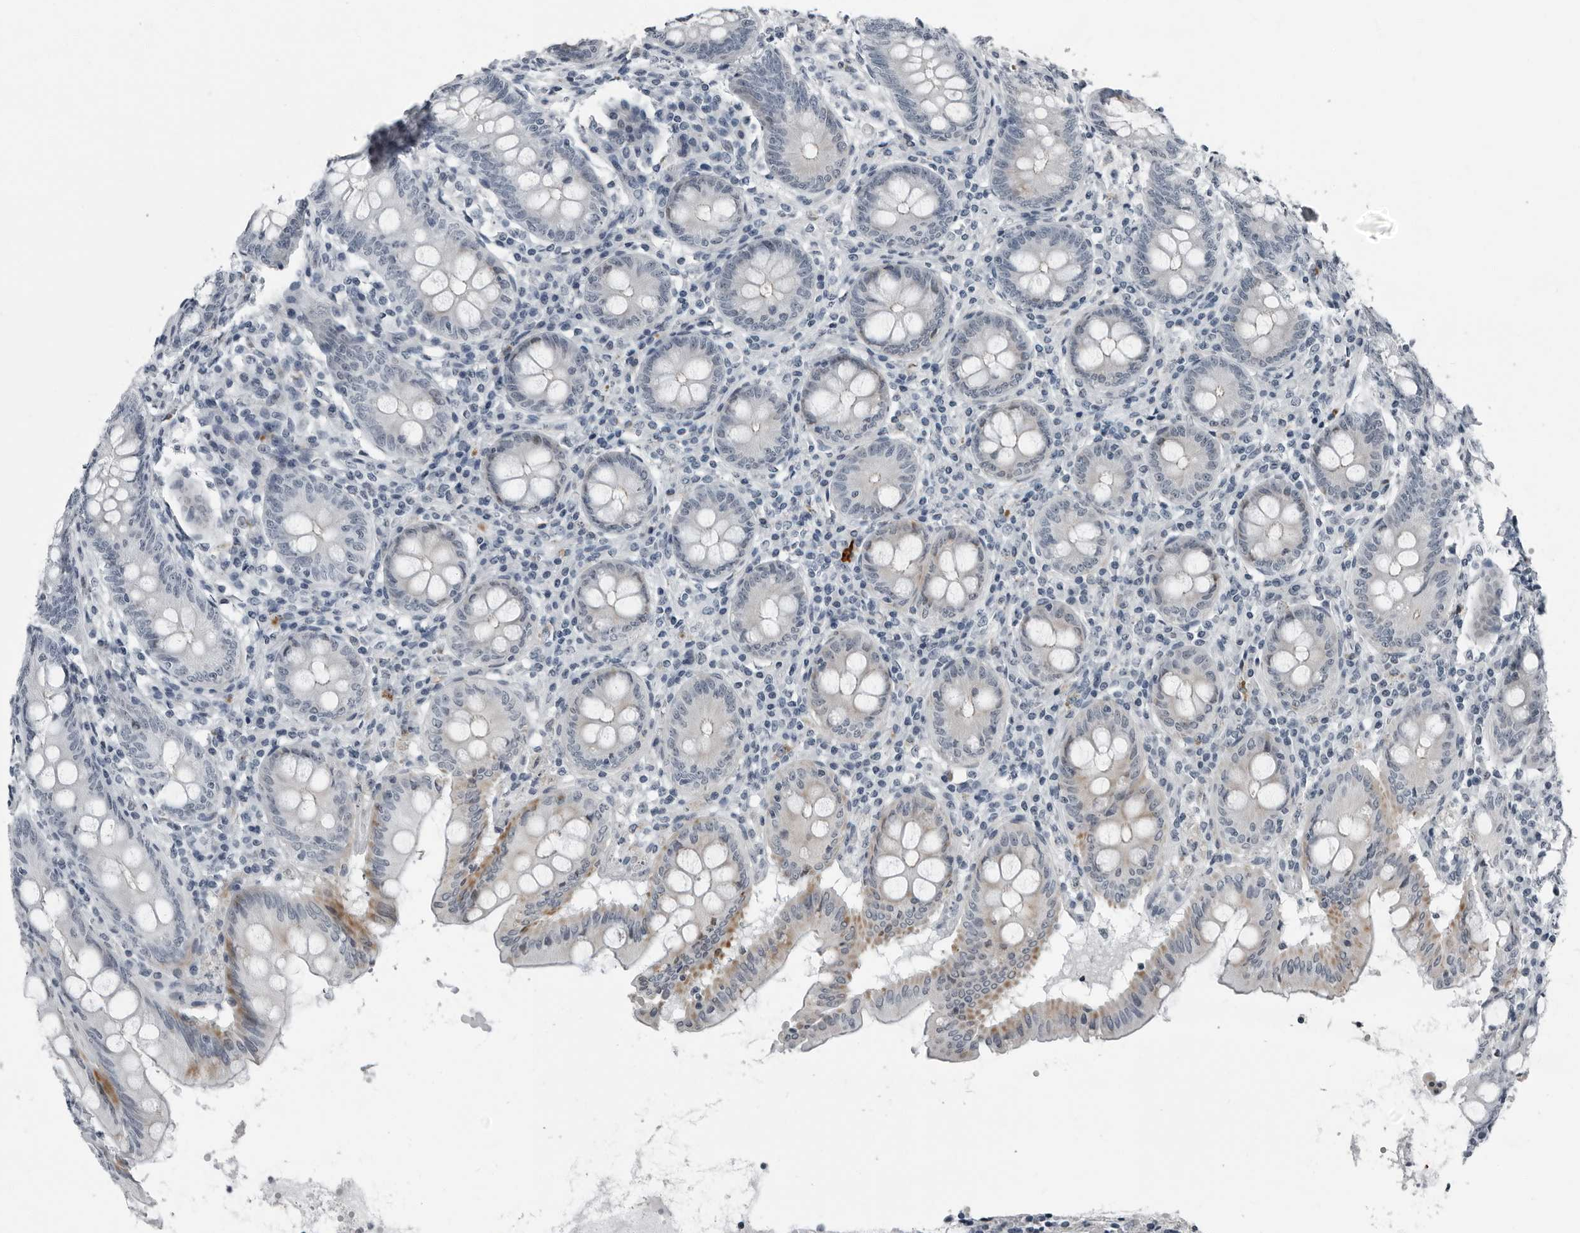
{"staining": {"intensity": "moderate", "quantity": "25%-75%", "location": "cytoplasmic/membranous"}, "tissue": "appendix", "cell_type": "Glandular cells", "image_type": "normal", "snomed": [{"axis": "morphology", "description": "Normal tissue, NOS"}, {"axis": "topography", "description": "Appendix"}], "caption": "The image shows staining of normal appendix, revealing moderate cytoplasmic/membranous protein positivity (brown color) within glandular cells.", "gene": "PDCD11", "patient": {"sex": "female", "age": 54}}